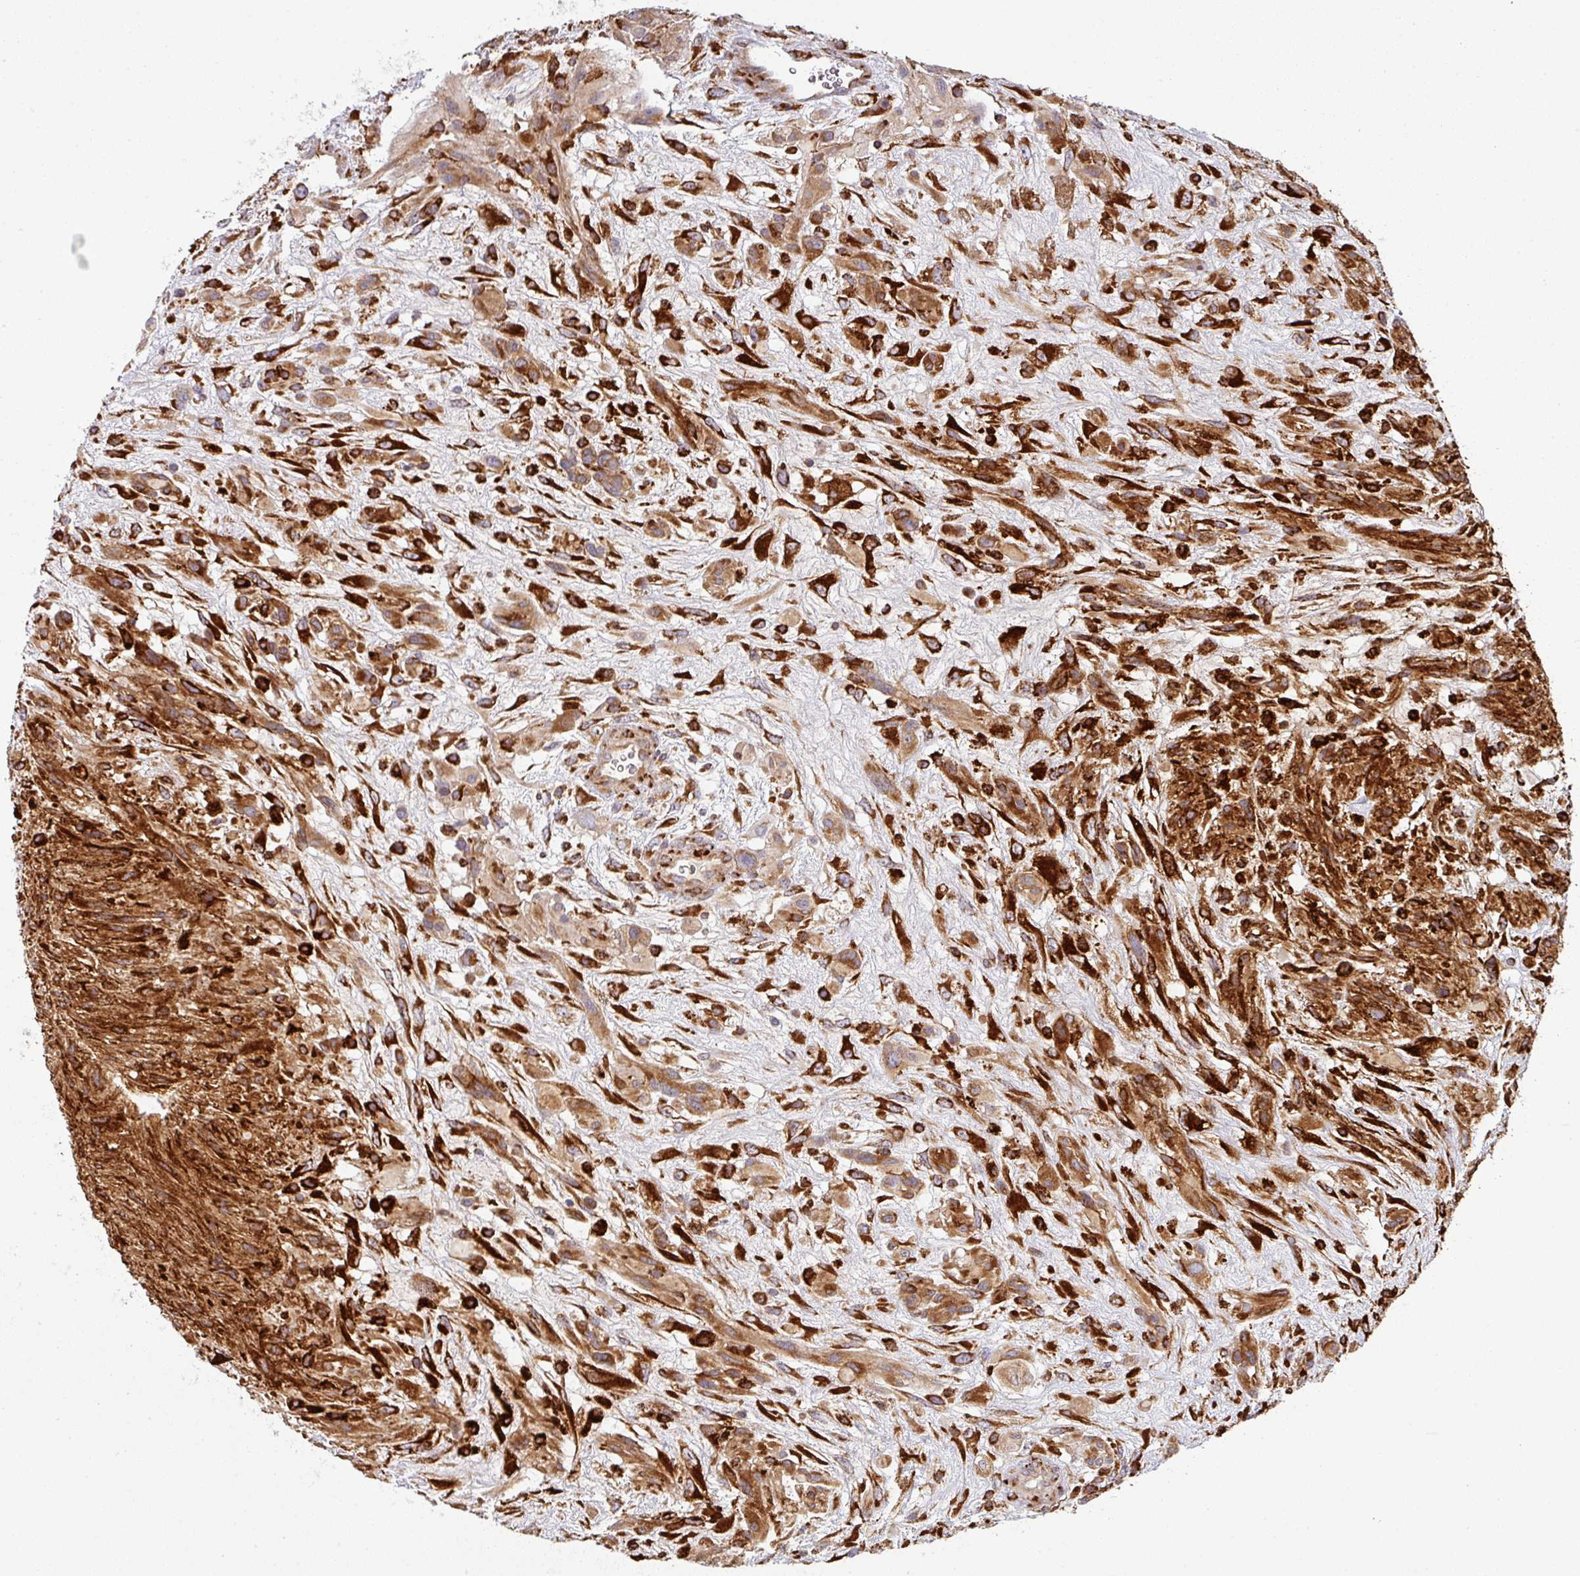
{"staining": {"intensity": "strong", "quantity": ">75%", "location": "cytoplasmic/membranous"}, "tissue": "glioma", "cell_type": "Tumor cells", "image_type": "cancer", "snomed": [{"axis": "morphology", "description": "Glioma, malignant, High grade"}, {"axis": "topography", "description": "Brain"}], "caption": "This image displays immunohistochemistry (IHC) staining of human glioma, with high strong cytoplasmic/membranous positivity in about >75% of tumor cells.", "gene": "ZNF268", "patient": {"sex": "male", "age": 61}}